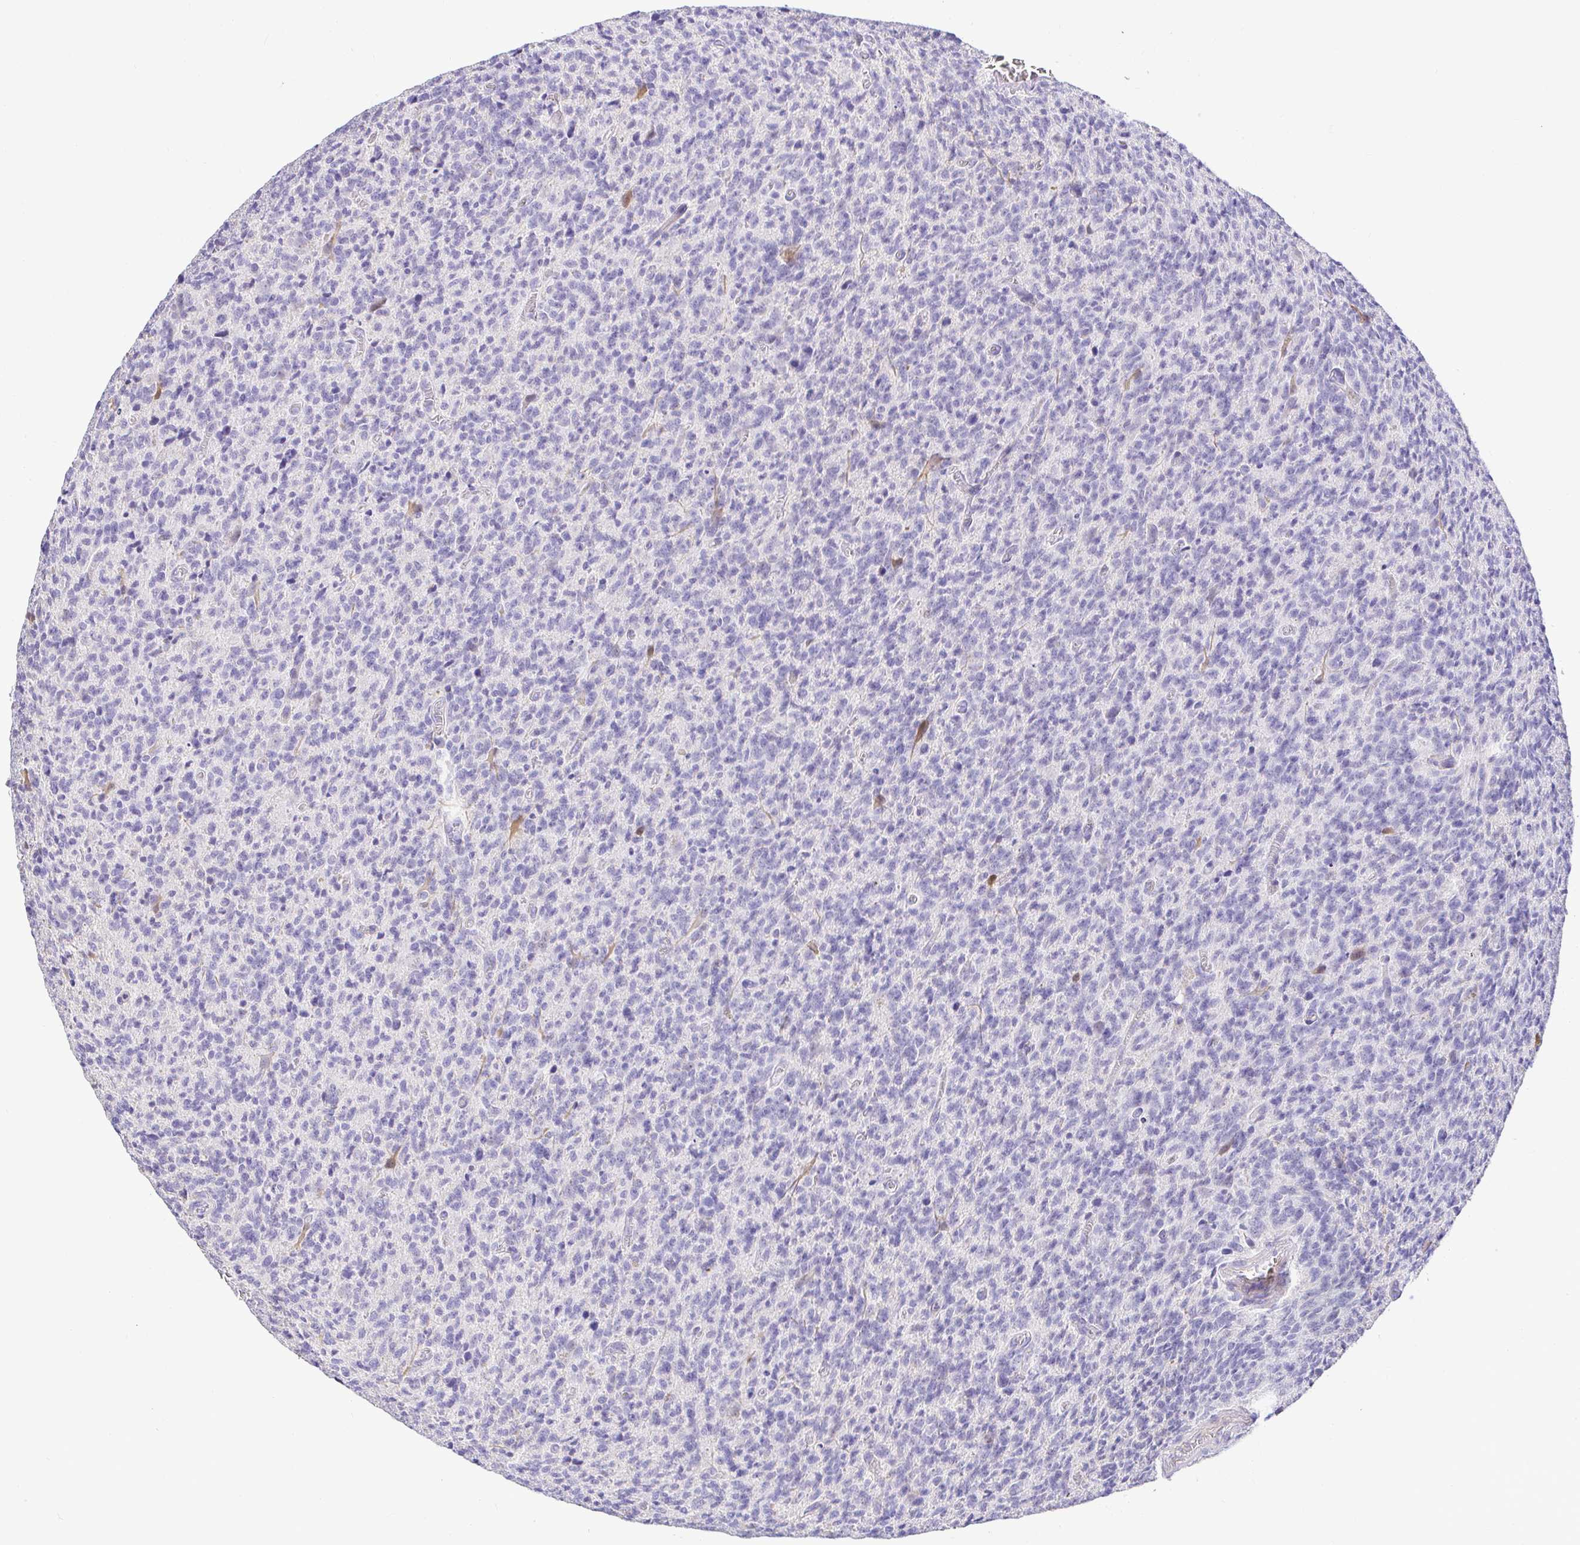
{"staining": {"intensity": "negative", "quantity": "none", "location": "none"}, "tissue": "glioma", "cell_type": "Tumor cells", "image_type": "cancer", "snomed": [{"axis": "morphology", "description": "Glioma, malignant, High grade"}, {"axis": "topography", "description": "Brain"}], "caption": "Immunohistochemistry micrograph of neoplastic tissue: human glioma stained with DAB (3,3'-diaminobenzidine) reveals no significant protein positivity in tumor cells. (DAB (3,3'-diaminobenzidine) immunohistochemistry visualized using brightfield microscopy, high magnification).", "gene": "CDO1", "patient": {"sex": "male", "age": 76}}